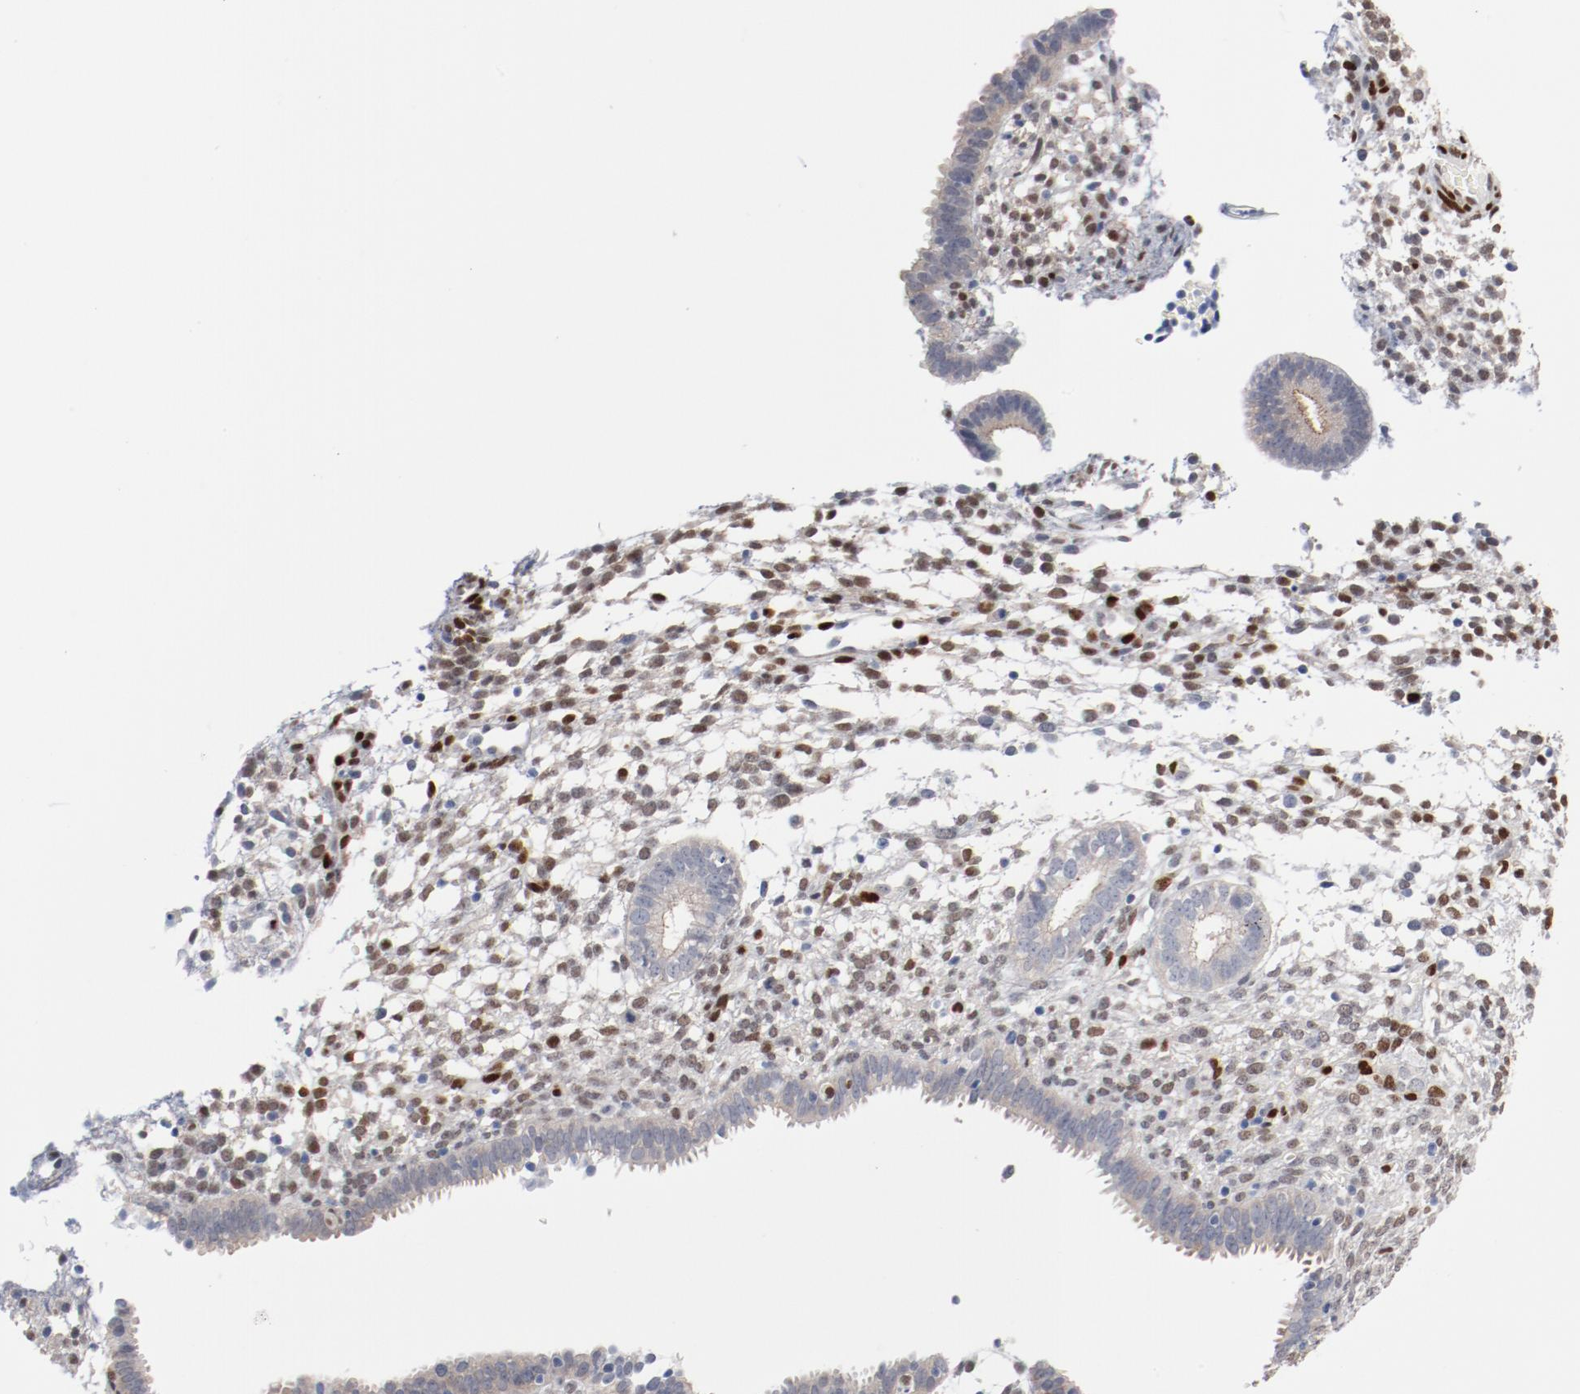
{"staining": {"intensity": "weak", "quantity": "25%-75%", "location": "nuclear"}, "tissue": "endometrium", "cell_type": "Cells in endometrial stroma", "image_type": "normal", "snomed": [{"axis": "morphology", "description": "Normal tissue, NOS"}, {"axis": "topography", "description": "Endometrium"}], "caption": "A brown stain shows weak nuclear staining of a protein in cells in endometrial stroma of unremarkable endometrium. The staining is performed using DAB brown chromogen to label protein expression. The nuclei are counter-stained blue using hematoxylin.", "gene": "ZEB2", "patient": {"sex": "female", "age": 35}}